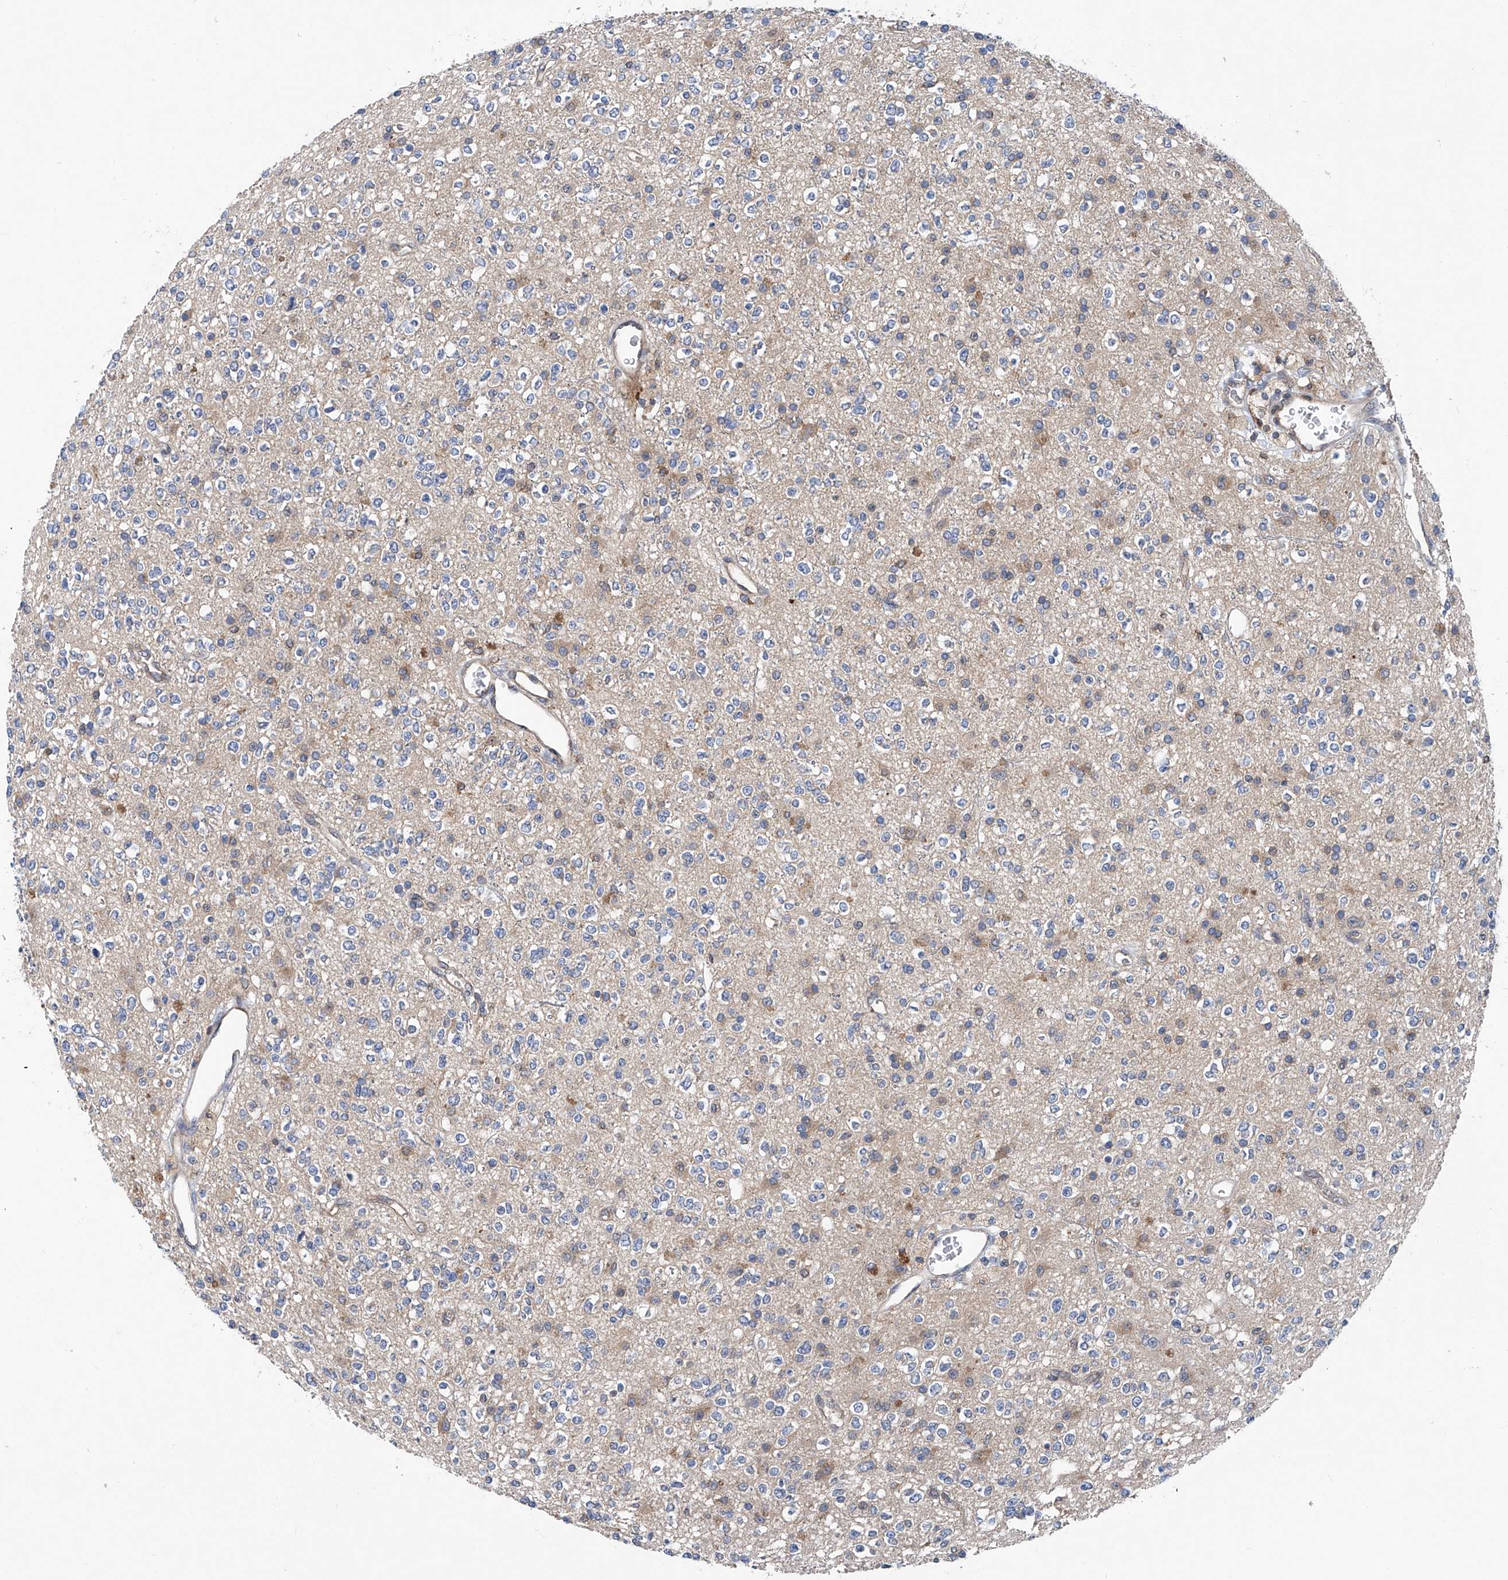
{"staining": {"intensity": "weak", "quantity": "<25%", "location": "cytoplasmic/membranous"}, "tissue": "glioma", "cell_type": "Tumor cells", "image_type": "cancer", "snomed": [{"axis": "morphology", "description": "Glioma, malignant, High grade"}, {"axis": "topography", "description": "Brain"}], "caption": "Tumor cells are negative for brown protein staining in malignant glioma (high-grade).", "gene": "TRIM38", "patient": {"sex": "male", "age": 34}}